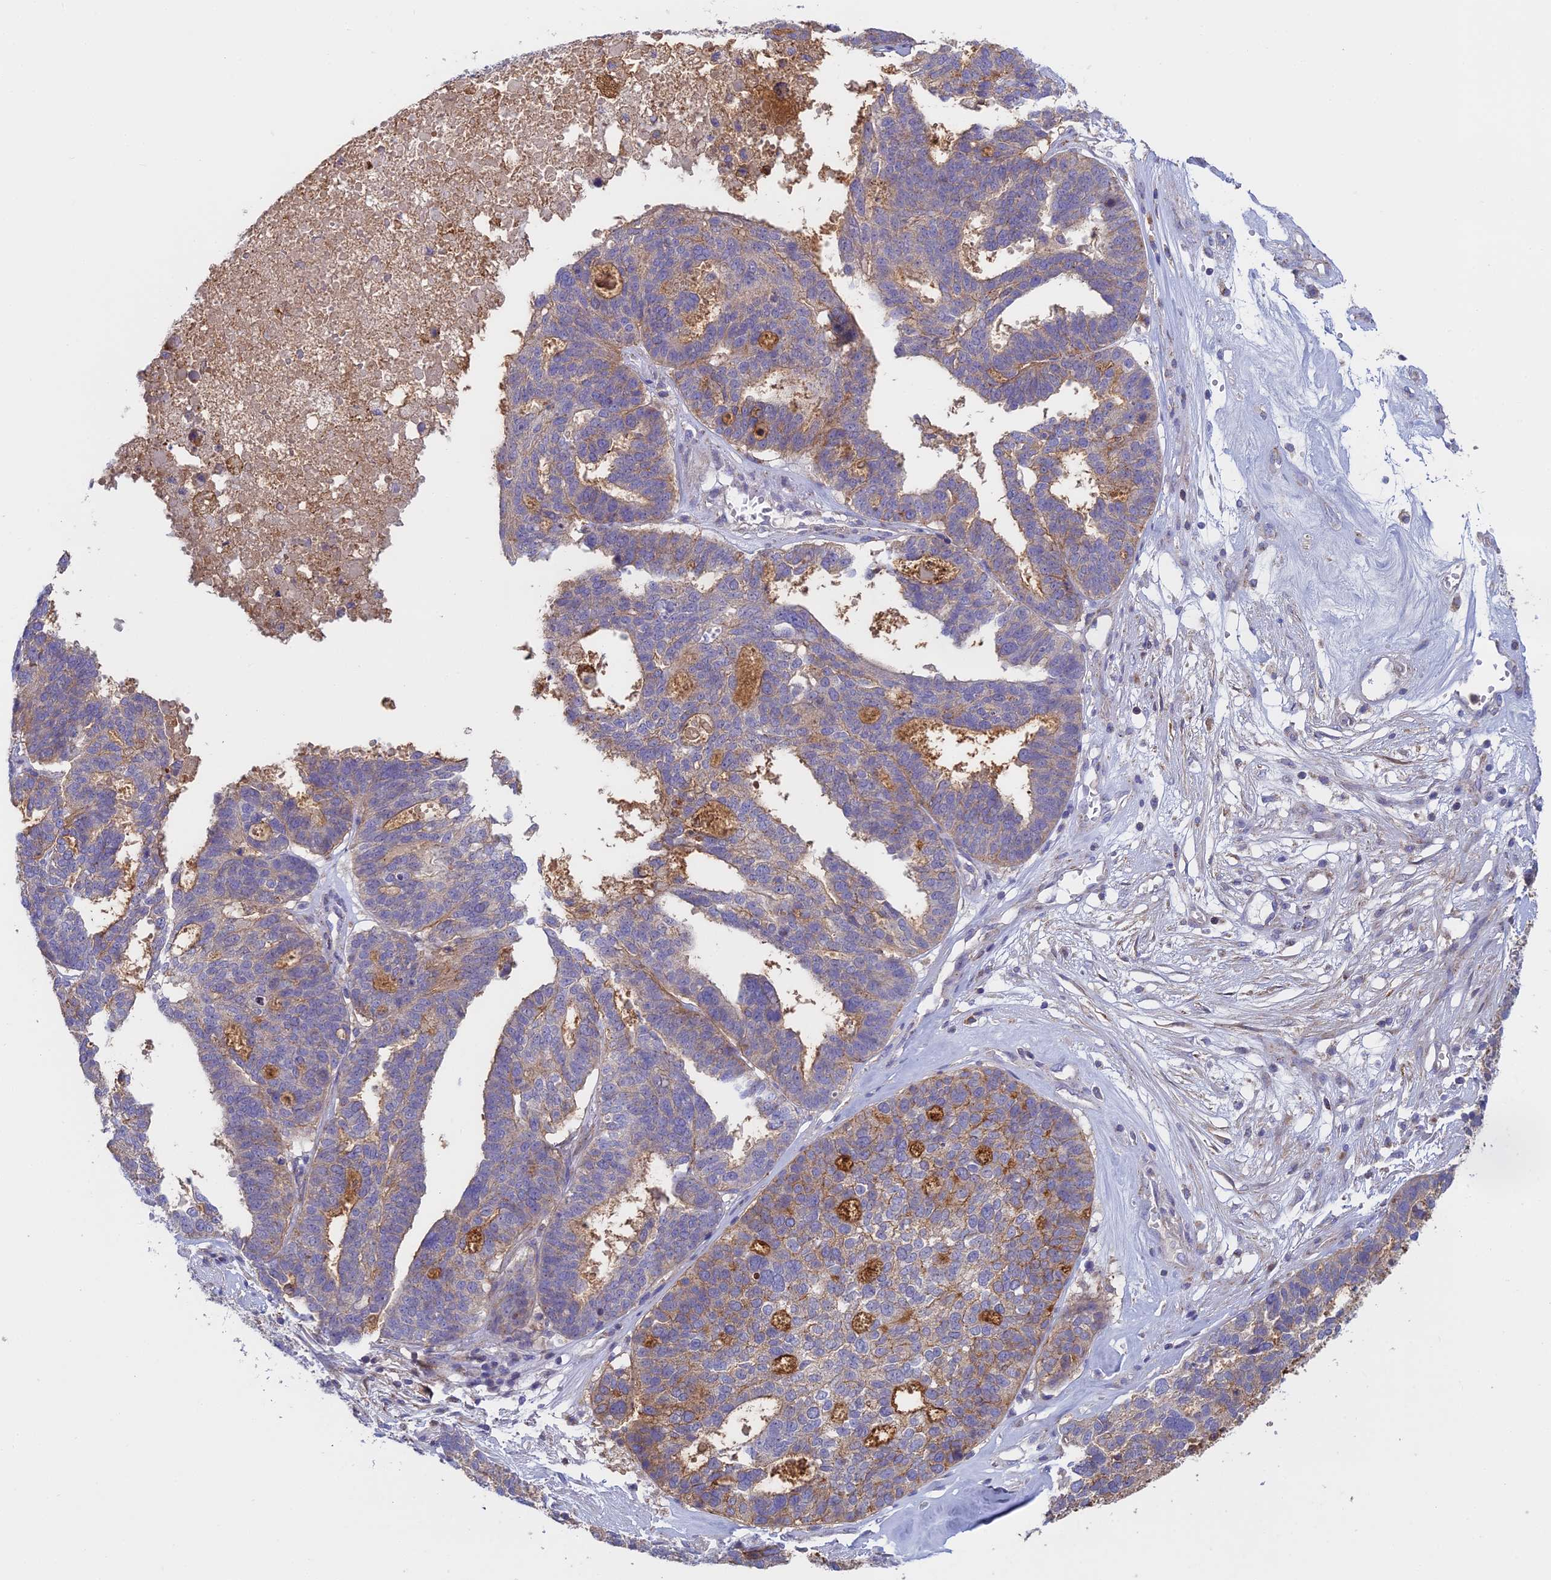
{"staining": {"intensity": "weak", "quantity": "25%-75%", "location": "cytoplasmic/membranous"}, "tissue": "ovarian cancer", "cell_type": "Tumor cells", "image_type": "cancer", "snomed": [{"axis": "morphology", "description": "Cystadenocarcinoma, serous, NOS"}, {"axis": "topography", "description": "Ovary"}], "caption": "Immunohistochemical staining of ovarian serous cystadenocarcinoma displays weak cytoplasmic/membranous protein staining in about 25%-75% of tumor cells.", "gene": "IFTAP", "patient": {"sex": "female", "age": 59}}